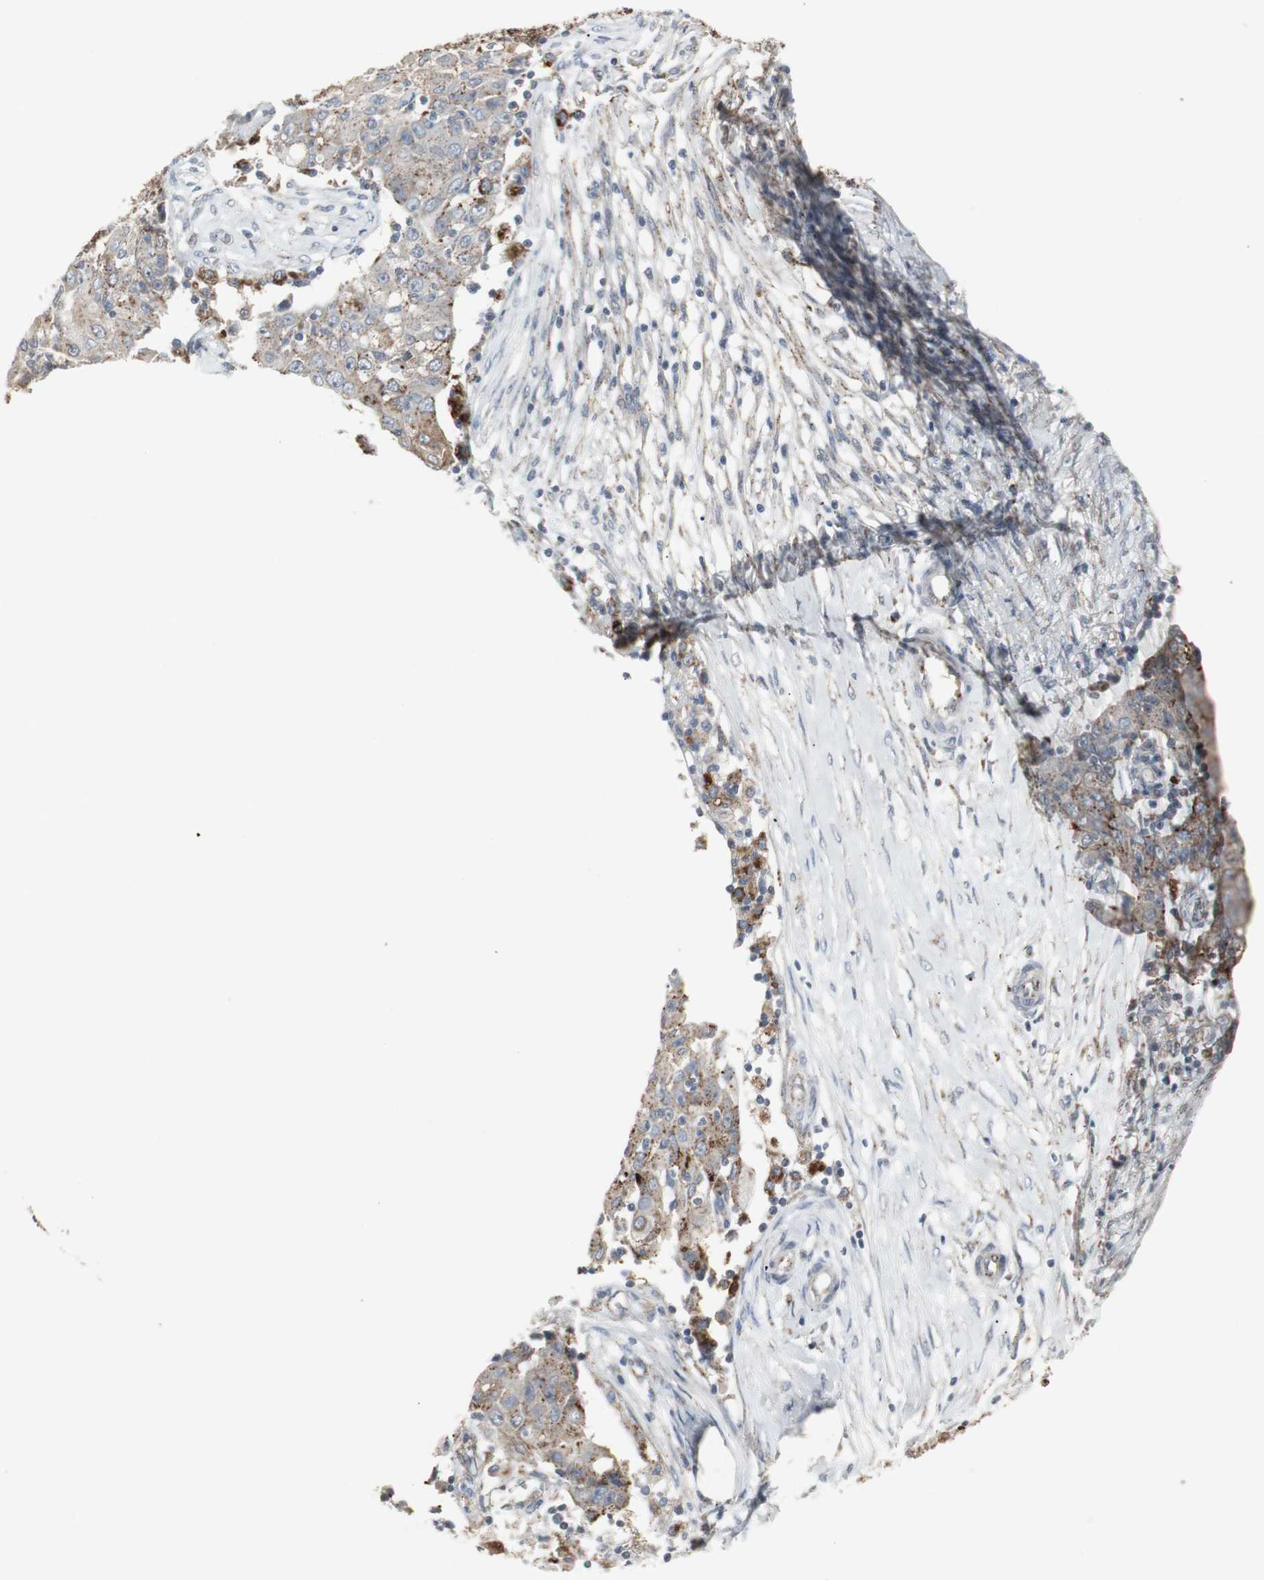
{"staining": {"intensity": "strong", "quantity": "25%-75%", "location": "cytoplasmic/membranous"}, "tissue": "ovarian cancer", "cell_type": "Tumor cells", "image_type": "cancer", "snomed": [{"axis": "morphology", "description": "Carcinoma, endometroid"}, {"axis": "topography", "description": "Ovary"}], "caption": "Protein staining of endometroid carcinoma (ovarian) tissue demonstrates strong cytoplasmic/membranous expression in about 25%-75% of tumor cells.", "gene": "GBA1", "patient": {"sex": "female", "age": 42}}